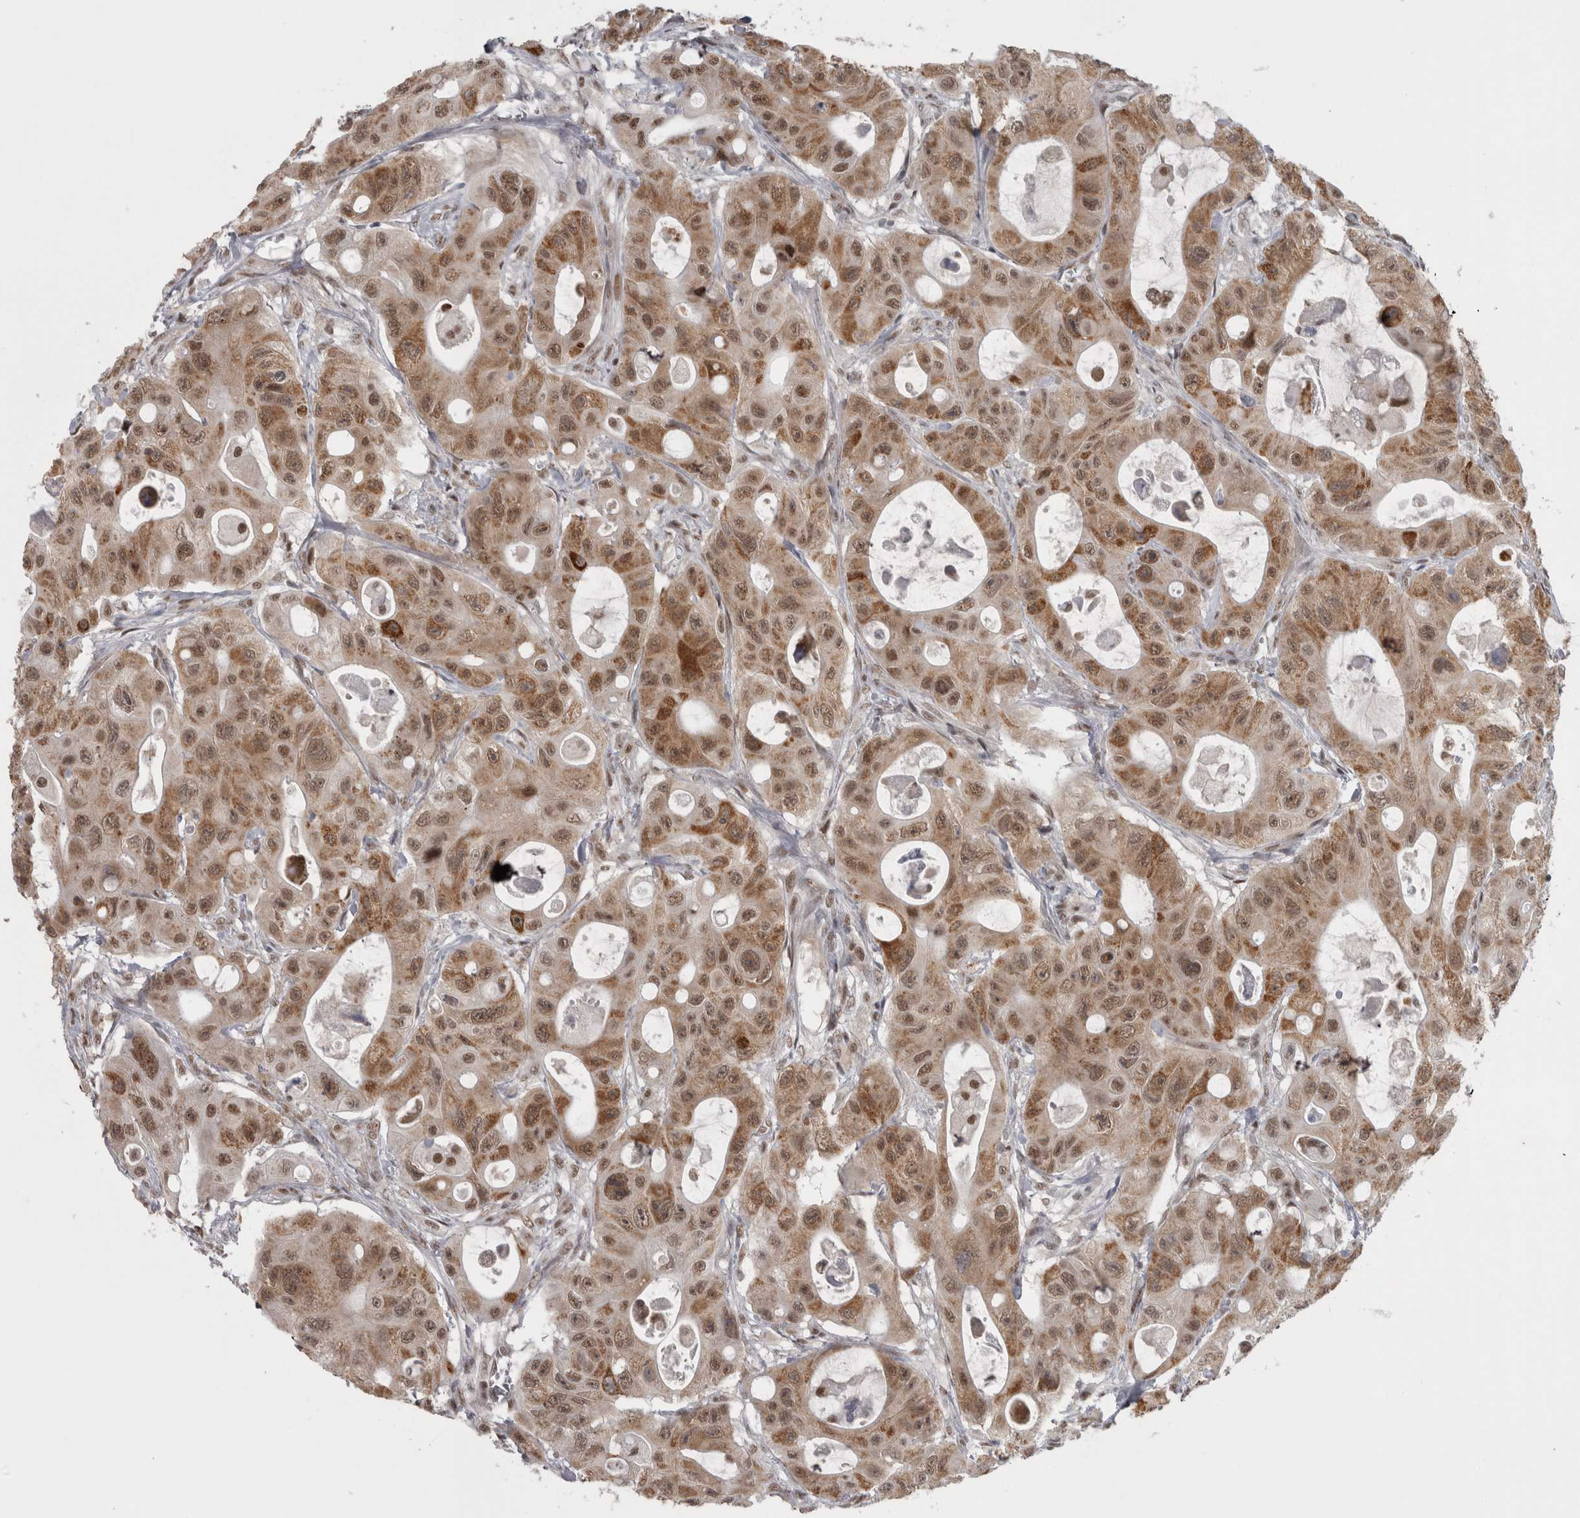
{"staining": {"intensity": "moderate", "quantity": ">75%", "location": "cytoplasmic/membranous,nuclear"}, "tissue": "colorectal cancer", "cell_type": "Tumor cells", "image_type": "cancer", "snomed": [{"axis": "morphology", "description": "Adenocarcinoma, NOS"}, {"axis": "topography", "description": "Colon"}], "caption": "Moderate cytoplasmic/membranous and nuclear staining is present in approximately >75% of tumor cells in adenocarcinoma (colorectal).", "gene": "MICU3", "patient": {"sex": "female", "age": 46}}